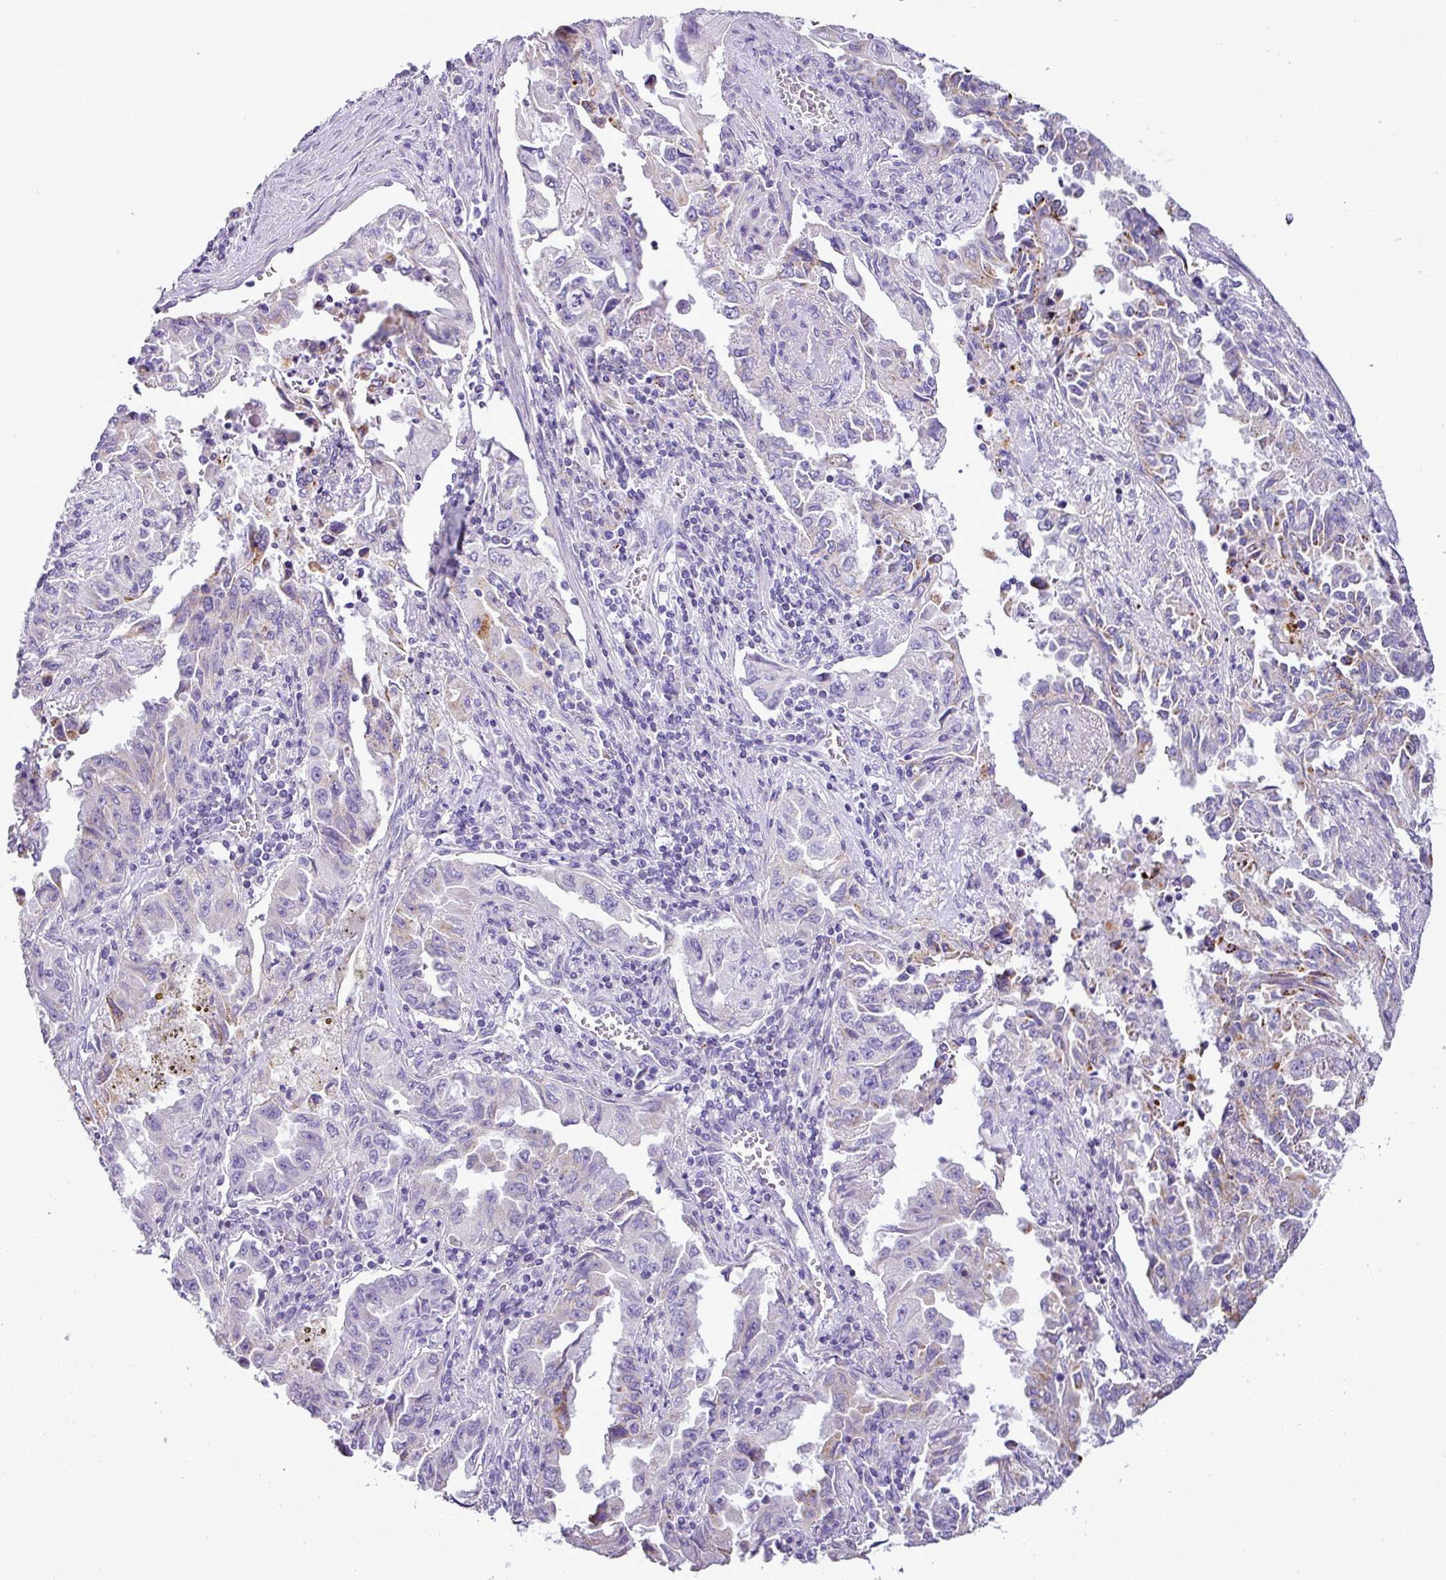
{"staining": {"intensity": "moderate", "quantity": "<25%", "location": "cytoplasmic/membranous"}, "tissue": "lung cancer", "cell_type": "Tumor cells", "image_type": "cancer", "snomed": [{"axis": "morphology", "description": "Adenocarcinoma, NOS"}, {"axis": "topography", "description": "Lung"}], "caption": "Immunohistochemical staining of adenocarcinoma (lung) shows low levels of moderate cytoplasmic/membranous protein staining in about <25% of tumor cells. (DAB (3,3'-diaminobenzidine) IHC with brightfield microscopy, high magnification).", "gene": "PGAP4", "patient": {"sex": "female", "age": 51}}